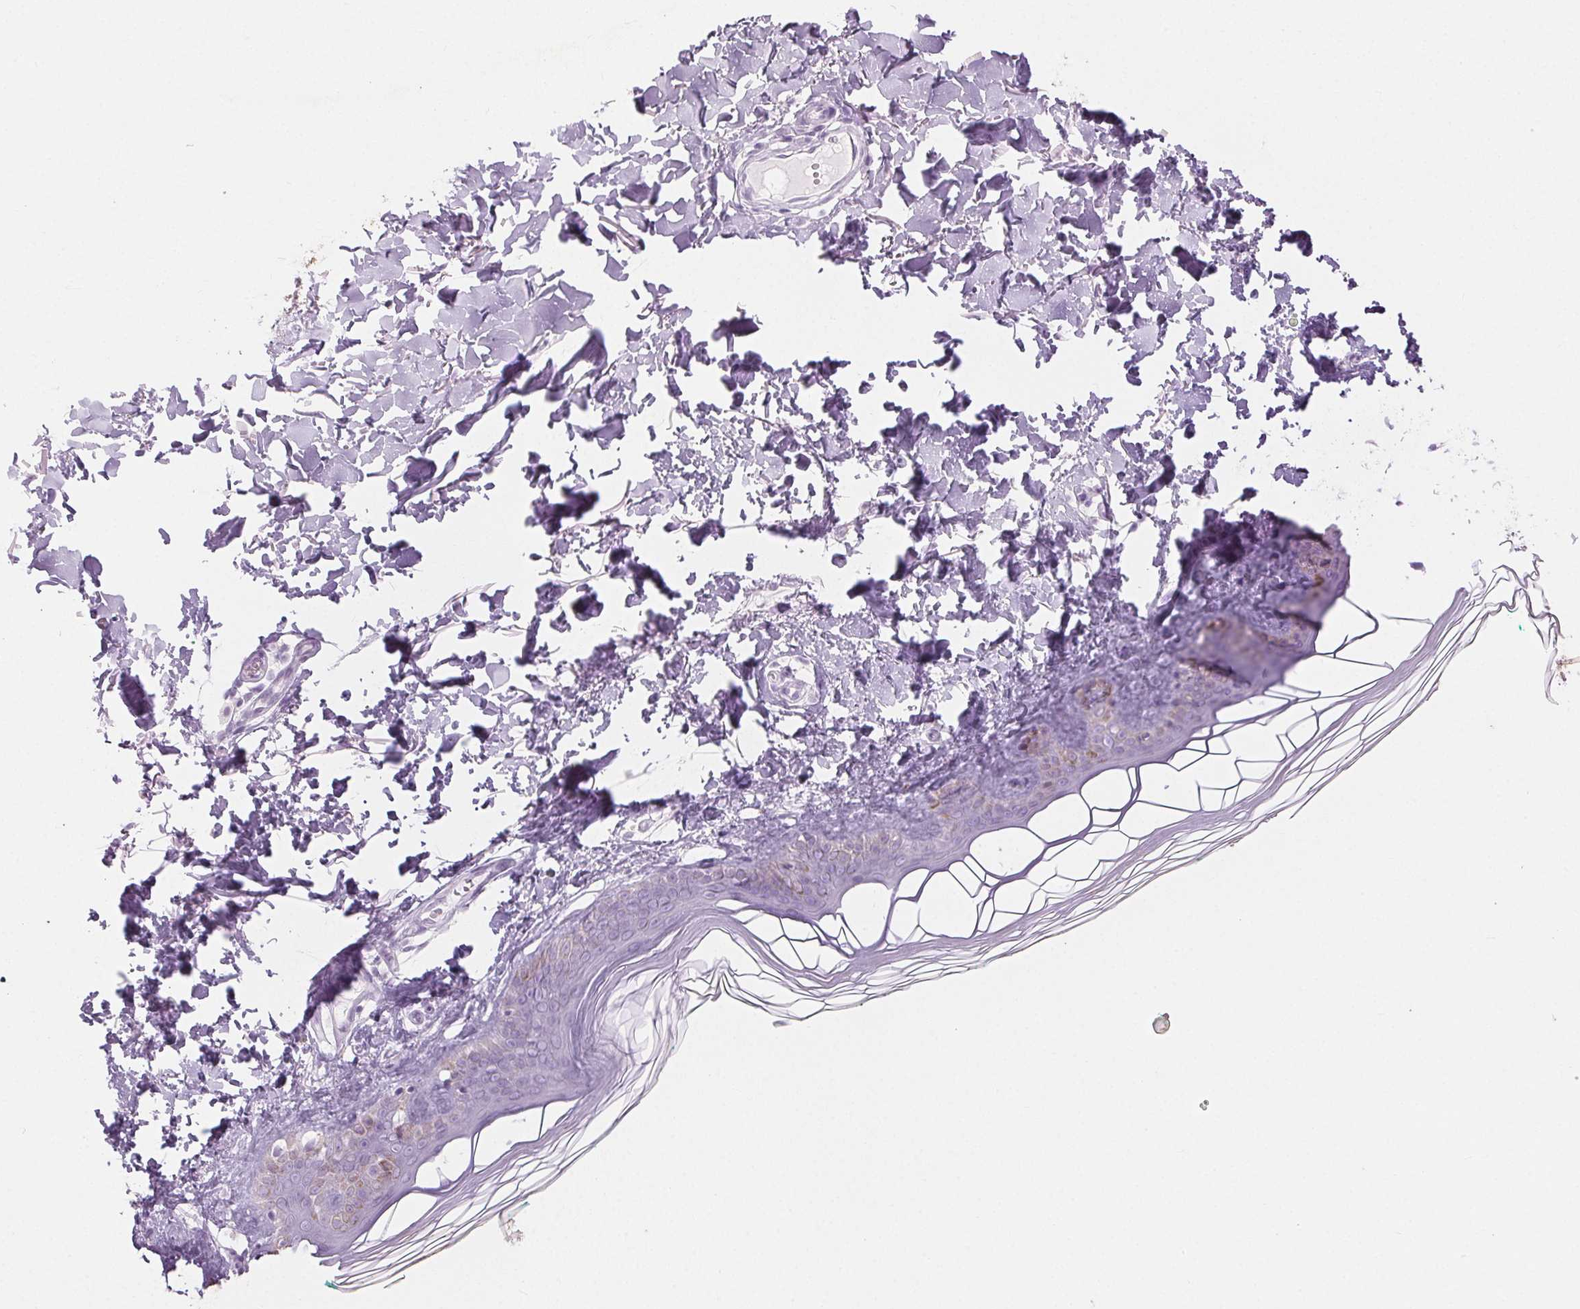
{"staining": {"intensity": "negative", "quantity": "none", "location": "none"}, "tissue": "skin", "cell_type": "Fibroblasts", "image_type": "normal", "snomed": [{"axis": "morphology", "description": "Normal tissue, NOS"}, {"axis": "topography", "description": "Skin"}, {"axis": "topography", "description": "Peripheral nerve tissue"}], "caption": "The photomicrograph shows no staining of fibroblasts in normal skin.", "gene": "SPRR3", "patient": {"sex": "female", "age": 45}}